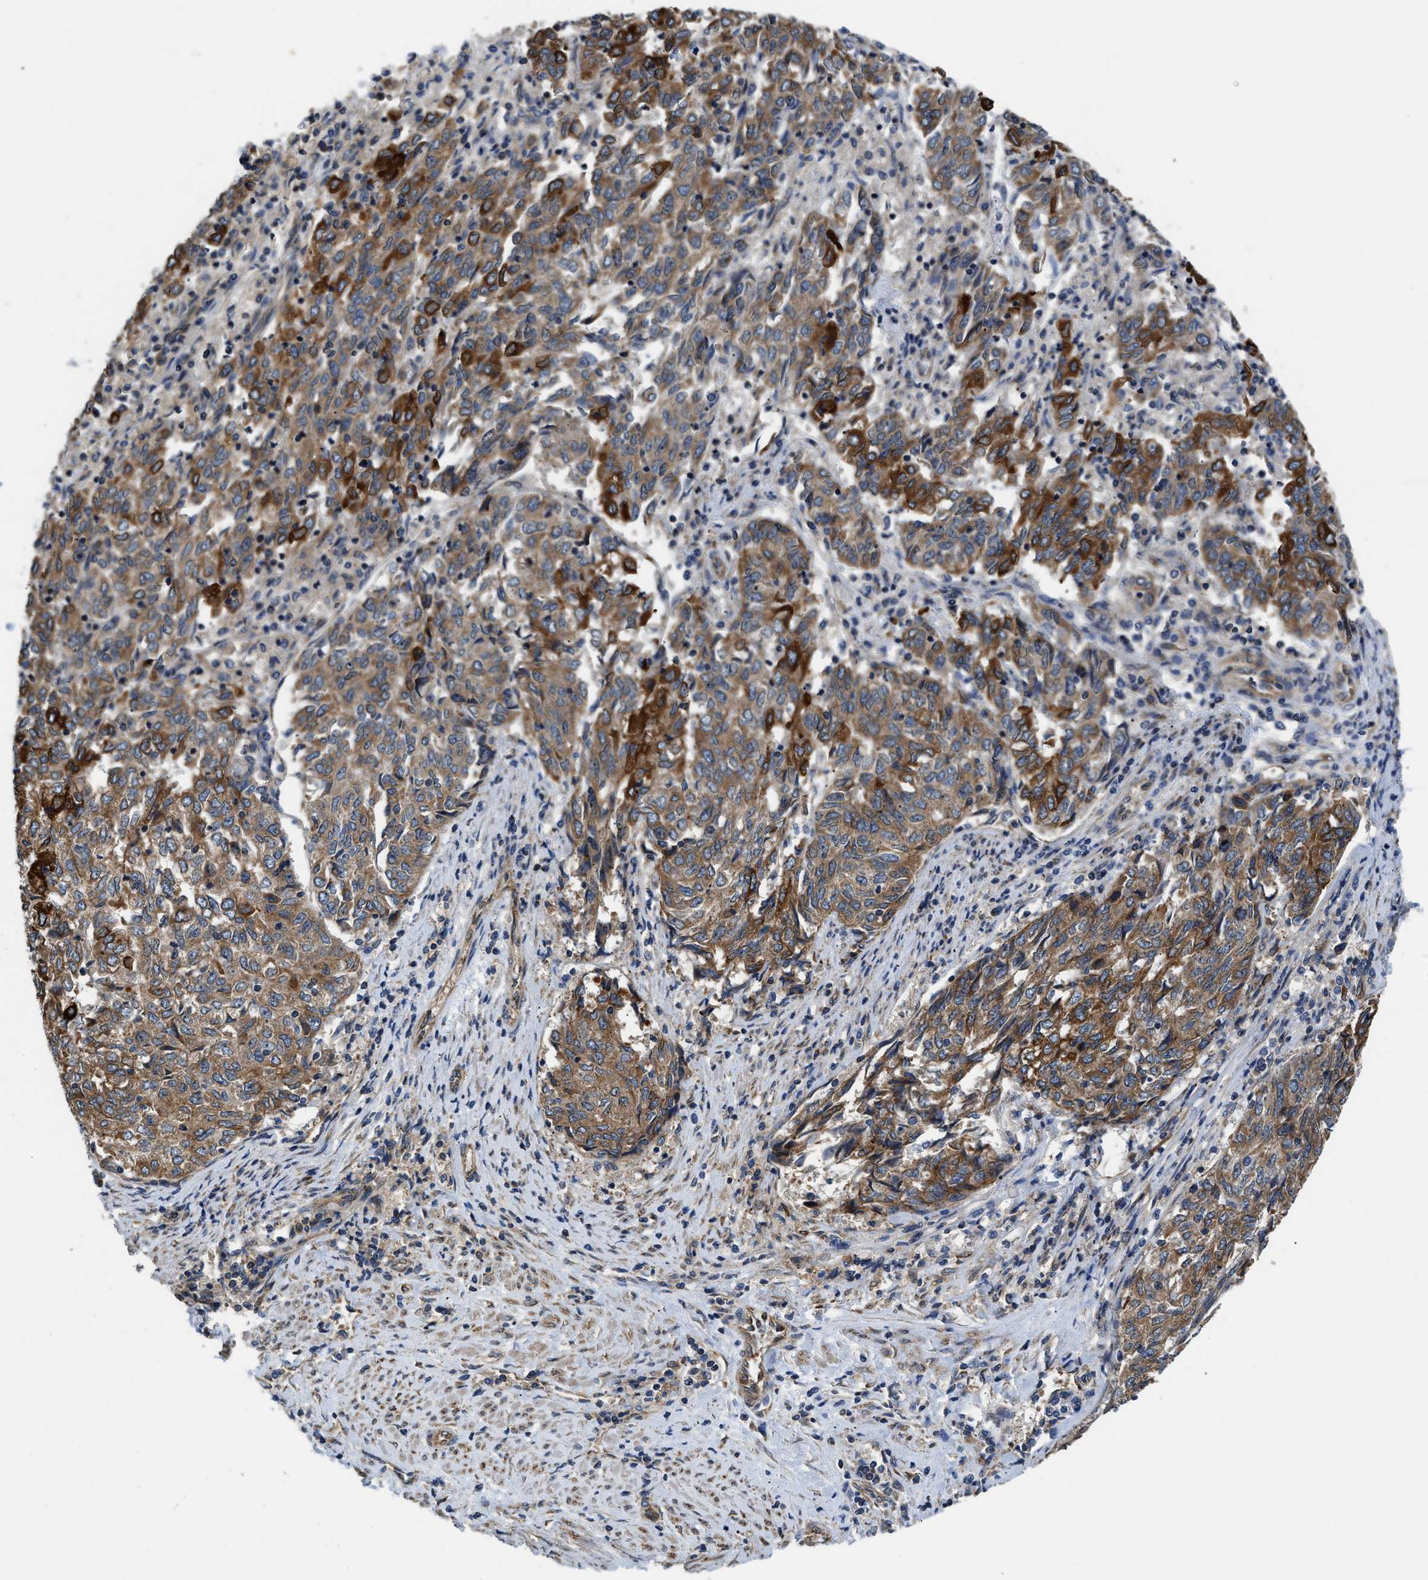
{"staining": {"intensity": "strong", "quantity": ">75%", "location": "cytoplasmic/membranous"}, "tissue": "endometrial cancer", "cell_type": "Tumor cells", "image_type": "cancer", "snomed": [{"axis": "morphology", "description": "Adenocarcinoma, NOS"}, {"axis": "topography", "description": "Endometrium"}], "caption": "DAB (3,3'-diaminobenzidine) immunohistochemical staining of endometrial cancer exhibits strong cytoplasmic/membranous protein staining in about >75% of tumor cells.", "gene": "ARL6IP5", "patient": {"sex": "female", "age": 80}}